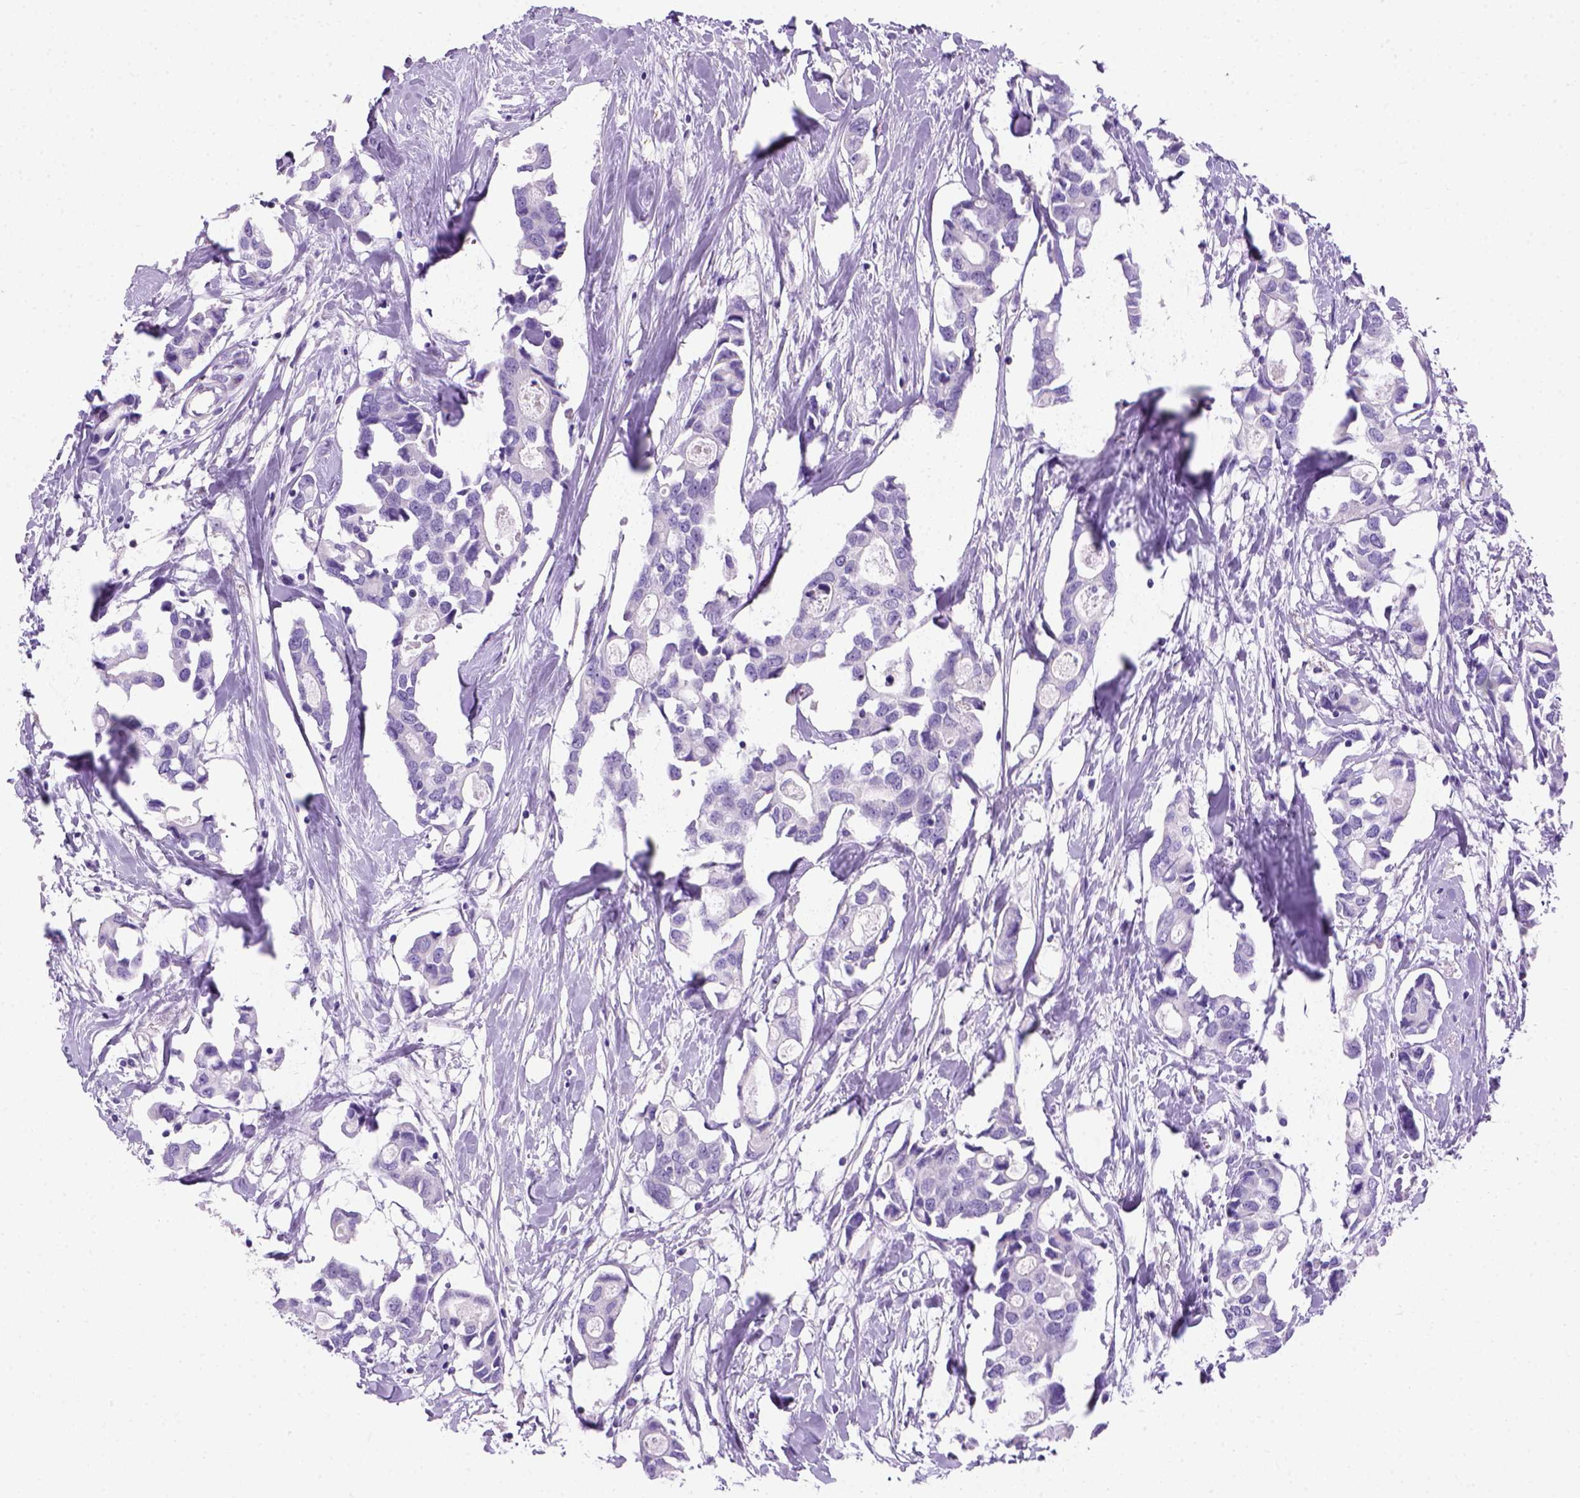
{"staining": {"intensity": "negative", "quantity": "none", "location": "none"}, "tissue": "breast cancer", "cell_type": "Tumor cells", "image_type": "cancer", "snomed": [{"axis": "morphology", "description": "Duct carcinoma"}, {"axis": "topography", "description": "Breast"}], "caption": "This is an IHC histopathology image of human infiltrating ductal carcinoma (breast). There is no expression in tumor cells.", "gene": "ARHGEF33", "patient": {"sex": "female", "age": 83}}